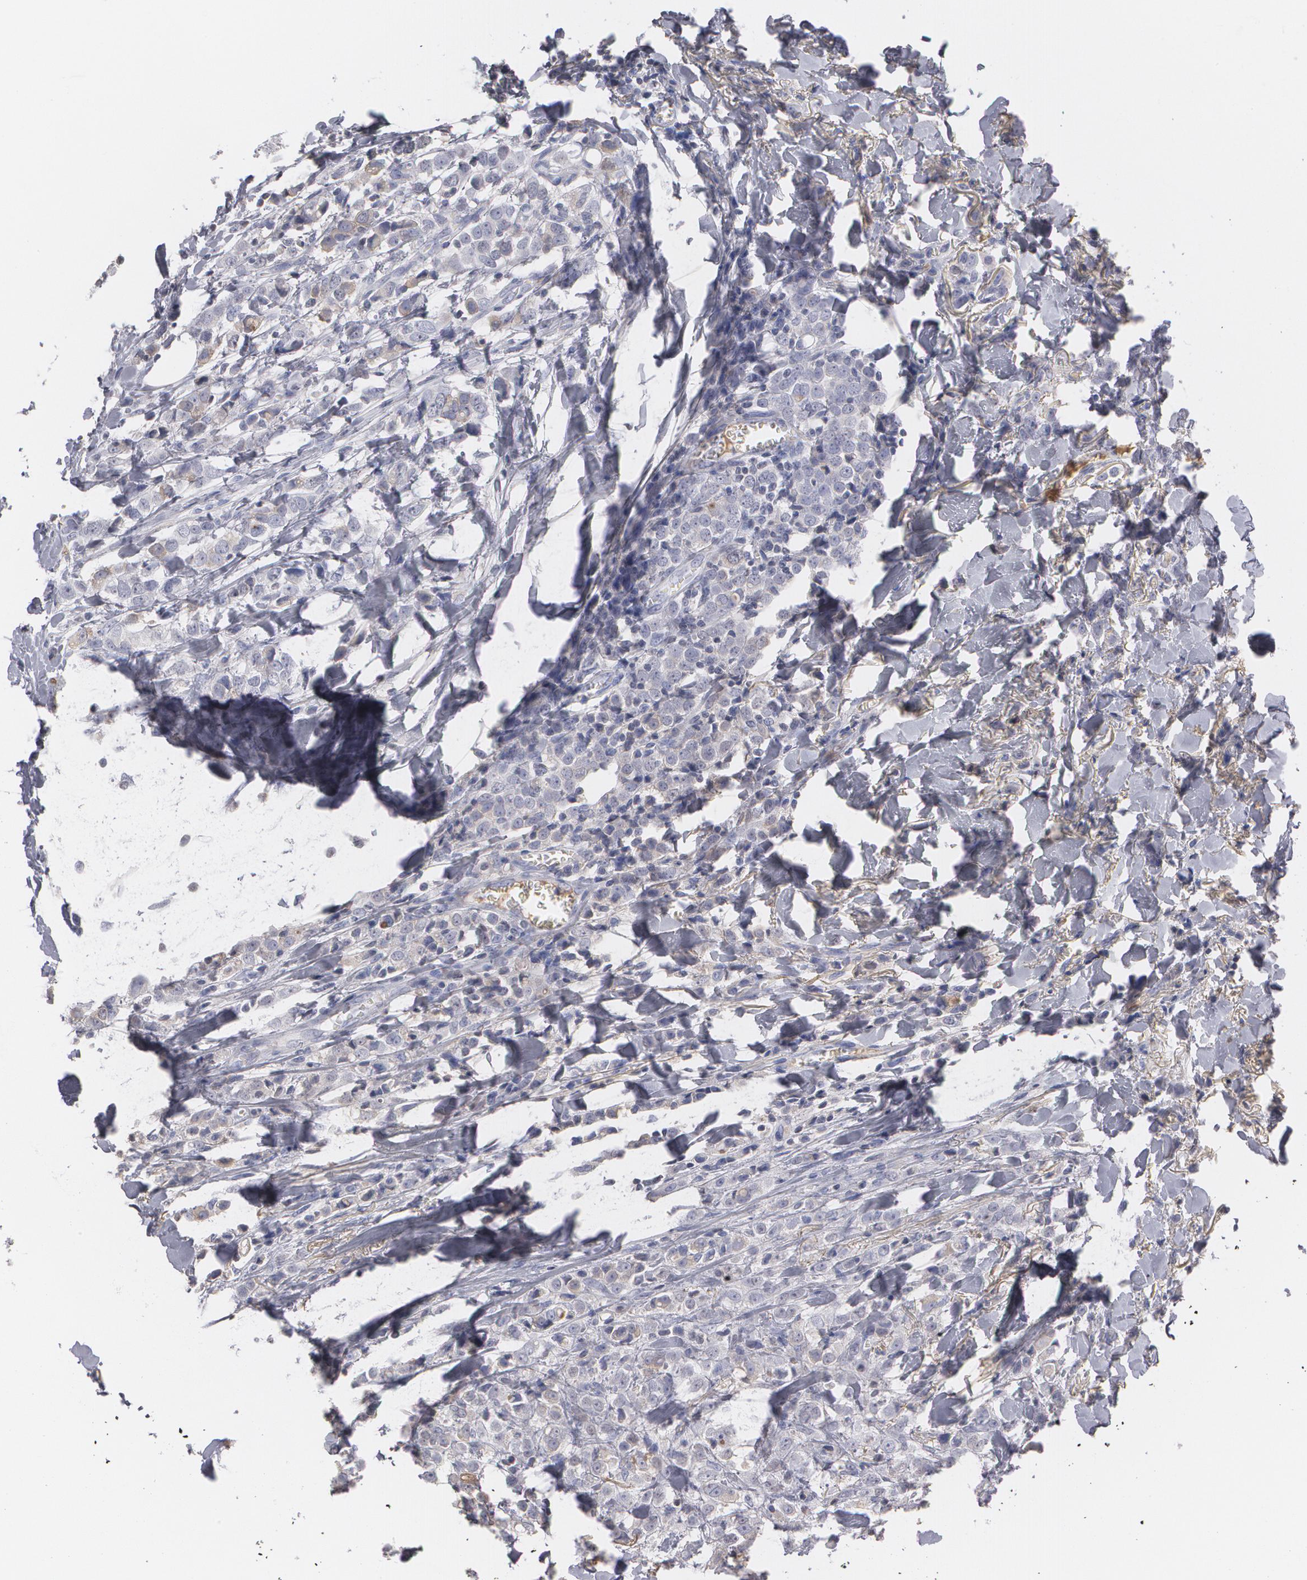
{"staining": {"intensity": "weak", "quantity": "<25%", "location": "cytoplasmic/membranous"}, "tissue": "breast cancer", "cell_type": "Tumor cells", "image_type": "cancer", "snomed": [{"axis": "morphology", "description": "Lobular carcinoma"}, {"axis": "topography", "description": "Breast"}], "caption": "Immunohistochemistry (IHC) of human breast lobular carcinoma shows no expression in tumor cells. (IHC, brightfield microscopy, high magnification).", "gene": "SERPINA1", "patient": {"sex": "female", "age": 57}}